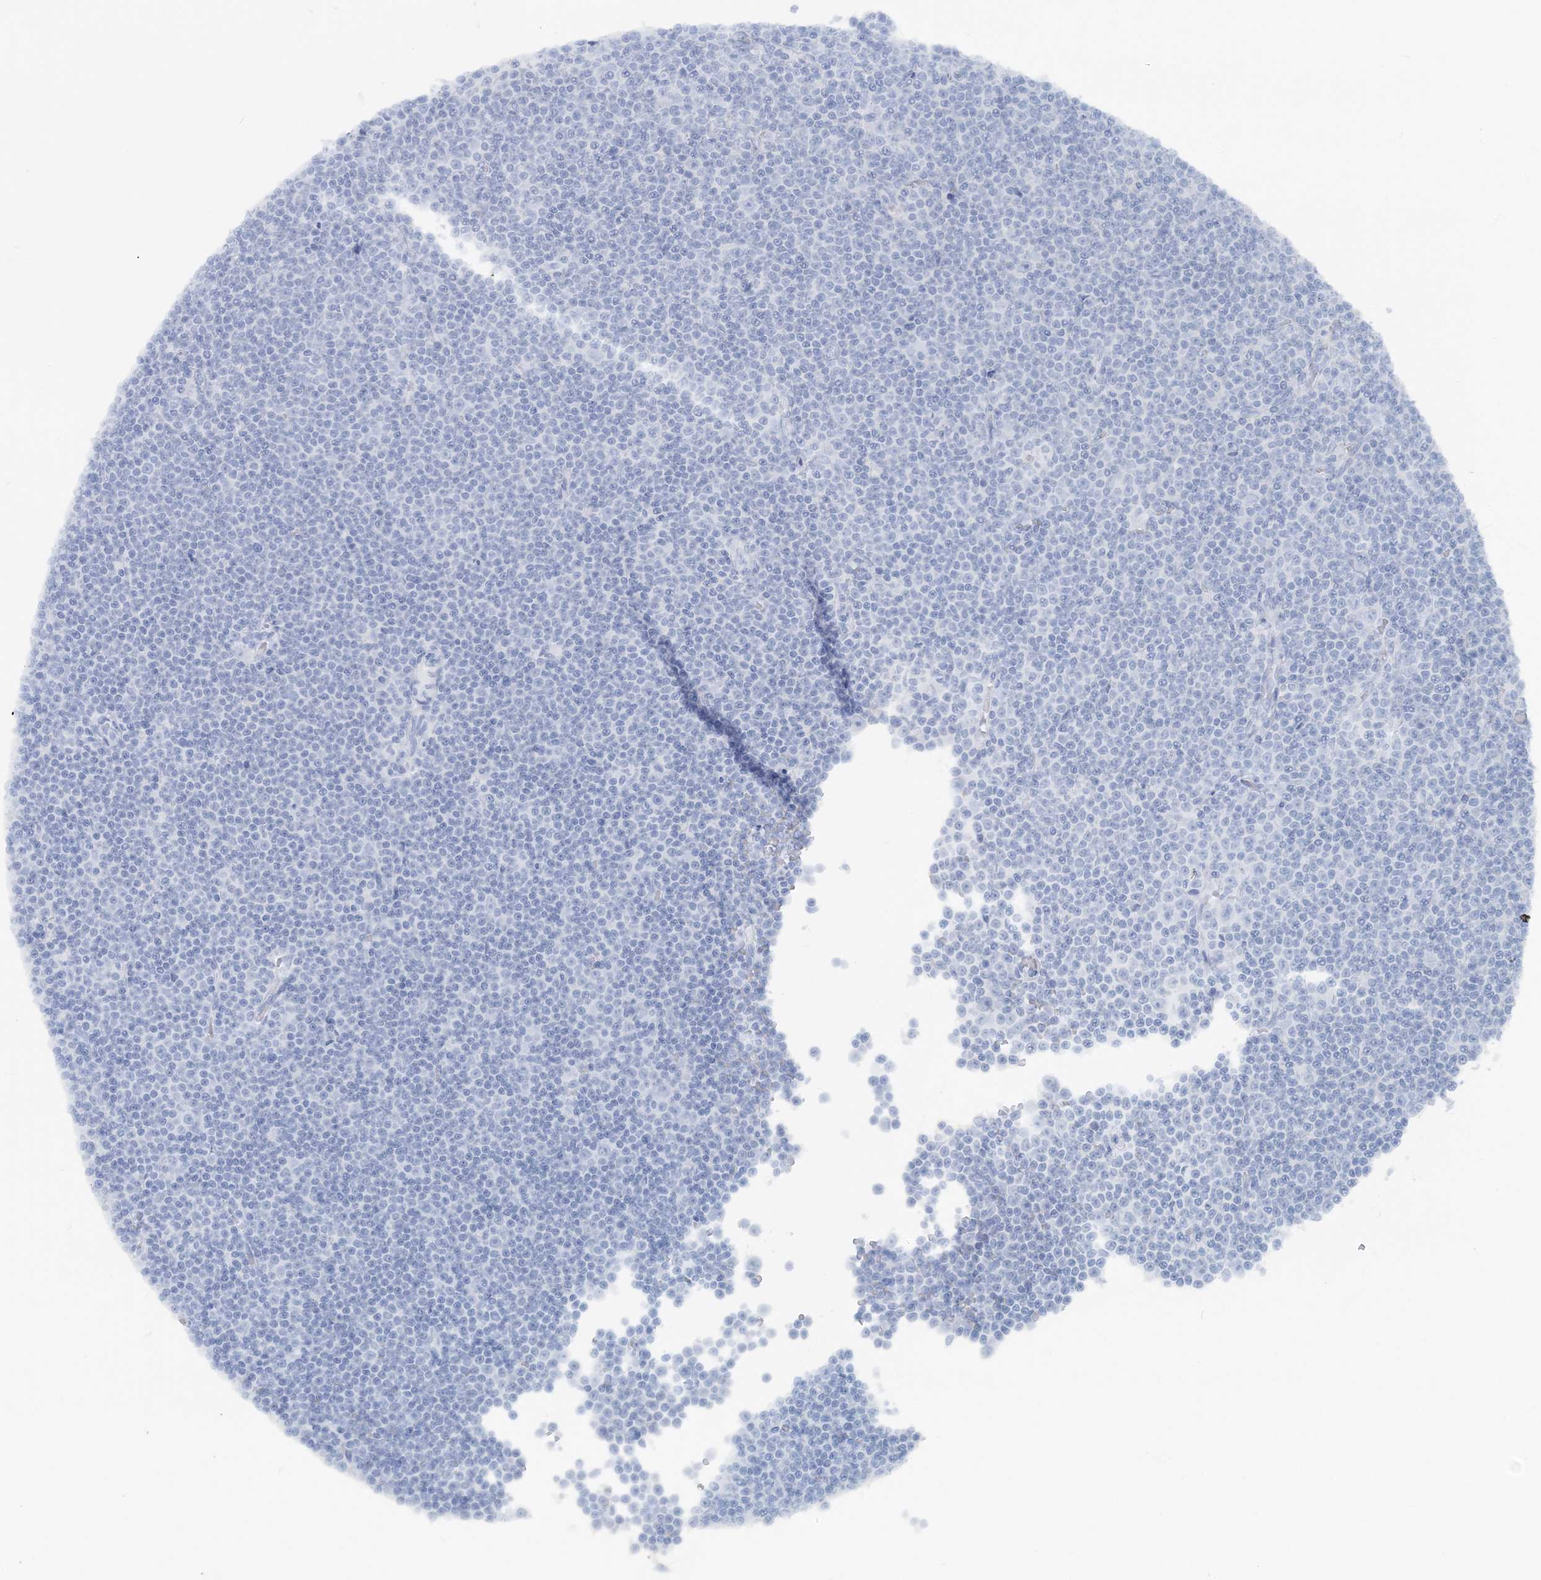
{"staining": {"intensity": "negative", "quantity": "none", "location": "none"}, "tissue": "lymphoma", "cell_type": "Tumor cells", "image_type": "cancer", "snomed": [{"axis": "morphology", "description": "Malignant lymphoma, non-Hodgkin's type, Low grade"}, {"axis": "topography", "description": "Lymph node"}], "caption": "High power microscopy image of an immunohistochemistry micrograph of malignant lymphoma, non-Hodgkin's type (low-grade), revealing no significant positivity in tumor cells. (Immunohistochemistry, brightfield microscopy, high magnification).", "gene": "ATP11A", "patient": {"sex": "female", "age": 67}}